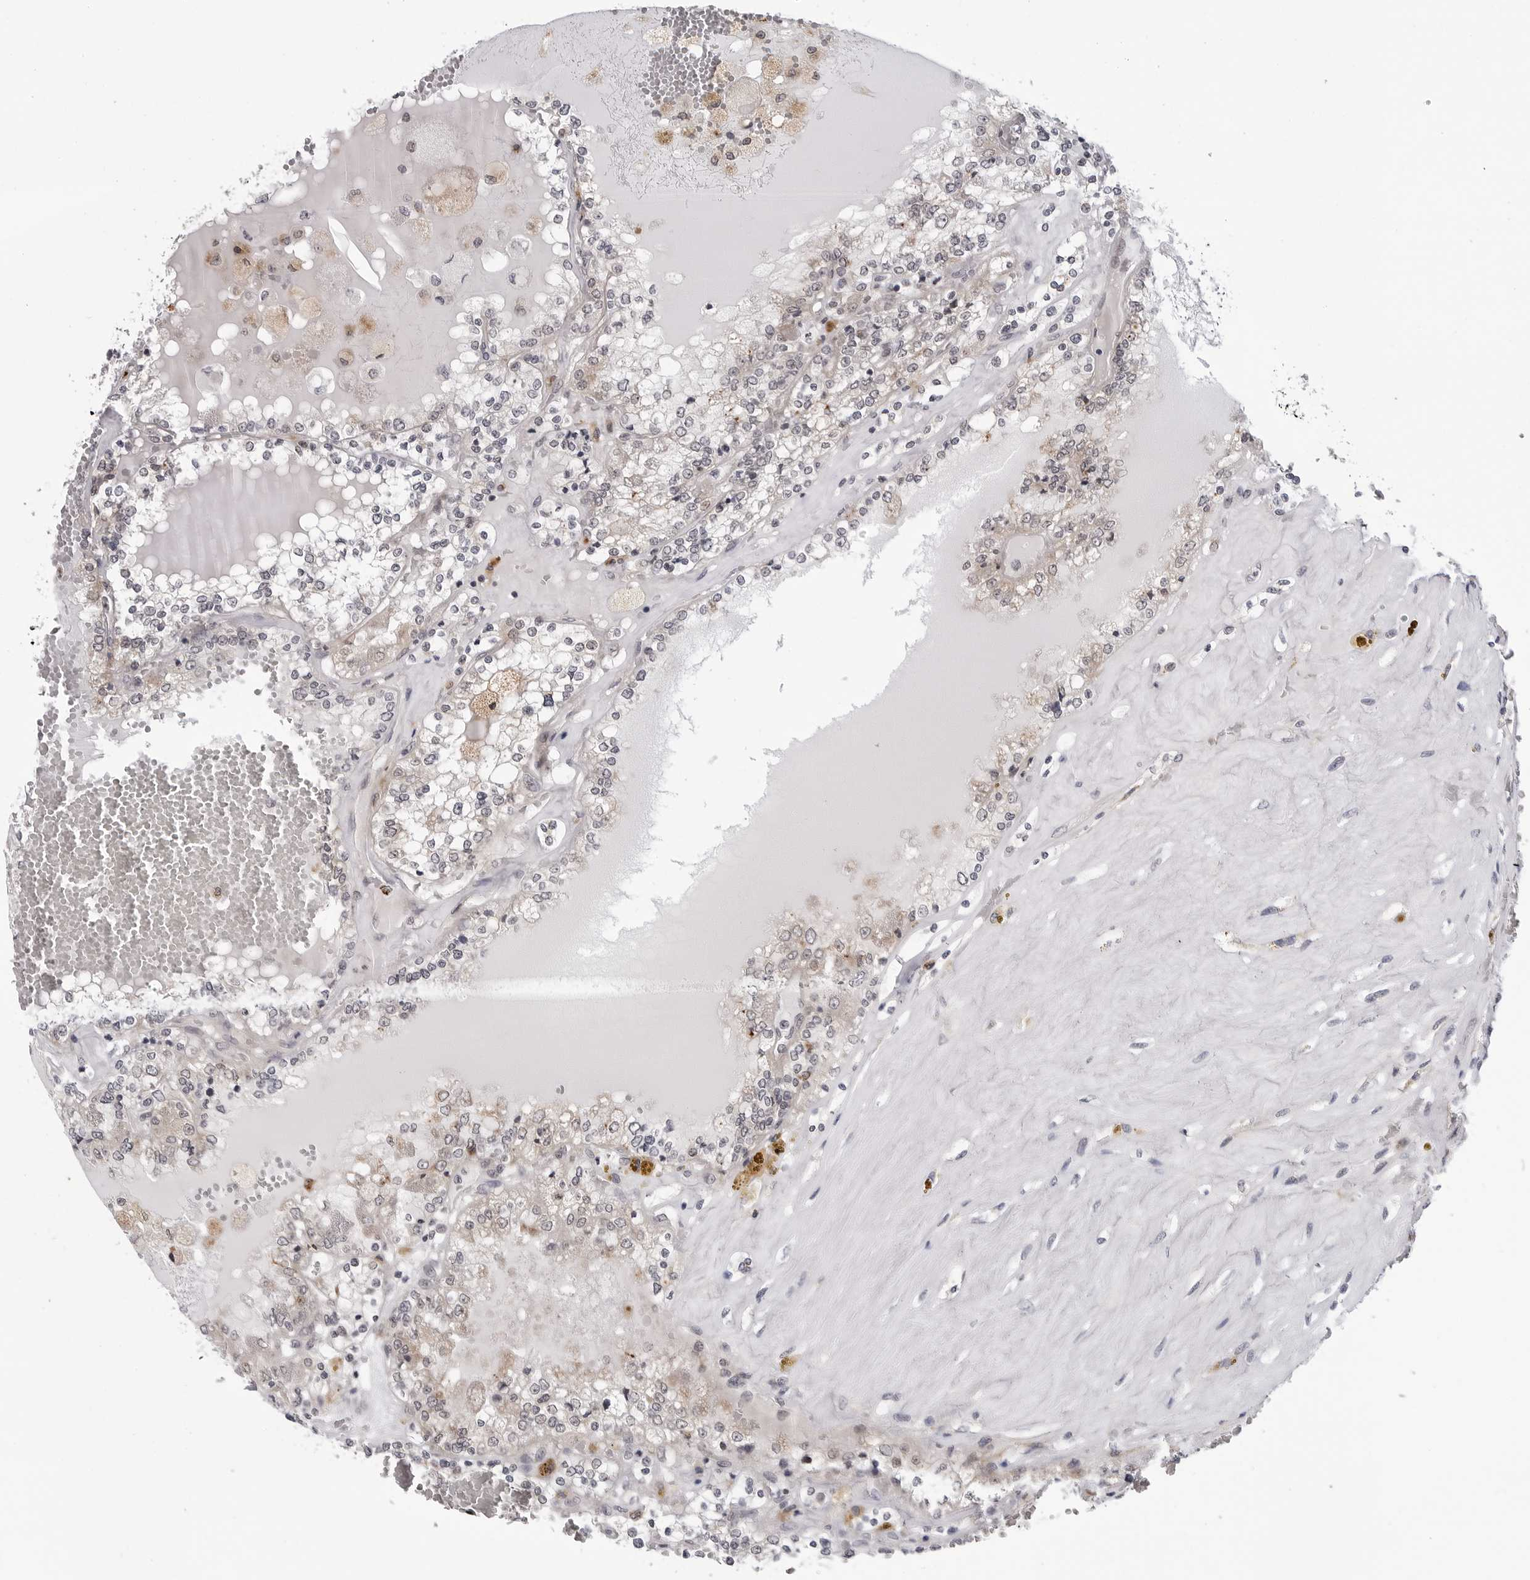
{"staining": {"intensity": "weak", "quantity": "<25%", "location": "cytoplasmic/membranous"}, "tissue": "renal cancer", "cell_type": "Tumor cells", "image_type": "cancer", "snomed": [{"axis": "morphology", "description": "Adenocarcinoma, NOS"}, {"axis": "topography", "description": "Kidney"}], "caption": "The immunohistochemistry image has no significant positivity in tumor cells of renal cancer tissue. The staining was performed using DAB (3,3'-diaminobenzidine) to visualize the protein expression in brown, while the nuclei were stained in blue with hematoxylin (Magnification: 20x).", "gene": "KIAA1614", "patient": {"sex": "female", "age": 56}}